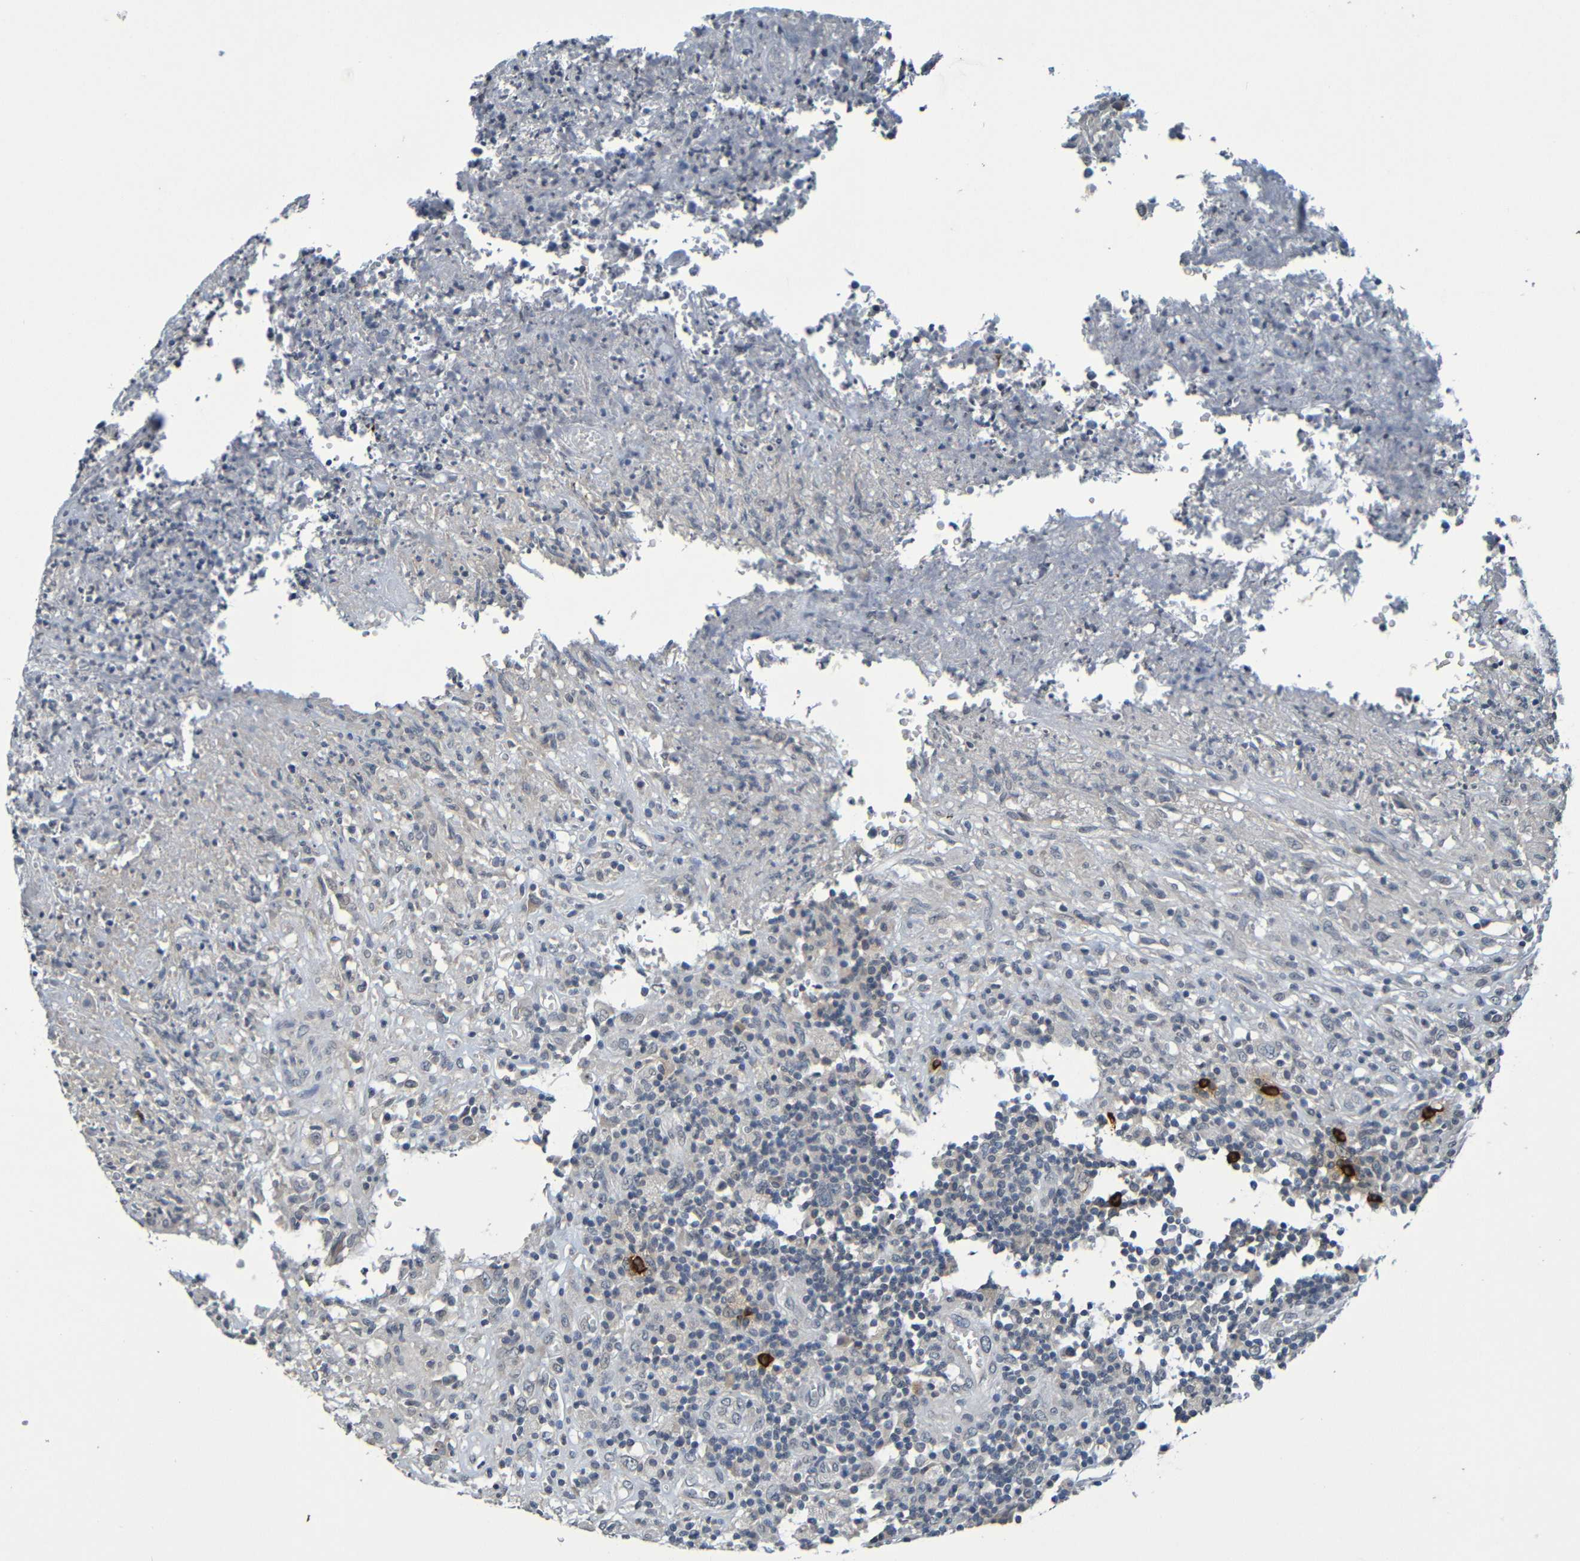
{"staining": {"intensity": "negative", "quantity": "none", "location": "none"}, "tissue": "lymphoma", "cell_type": "Tumor cells", "image_type": "cancer", "snomed": [{"axis": "morphology", "description": "Malignant lymphoma, non-Hodgkin's type, High grade"}, {"axis": "topography", "description": "Lymph node"}], "caption": "Protein analysis of high-grade malignant lymphoma, non-Hodgkin's type exhibits no significant positivity in tumor cells.", "gene": "C3AR1", "patient": {"sex": "female", "age": 84}}